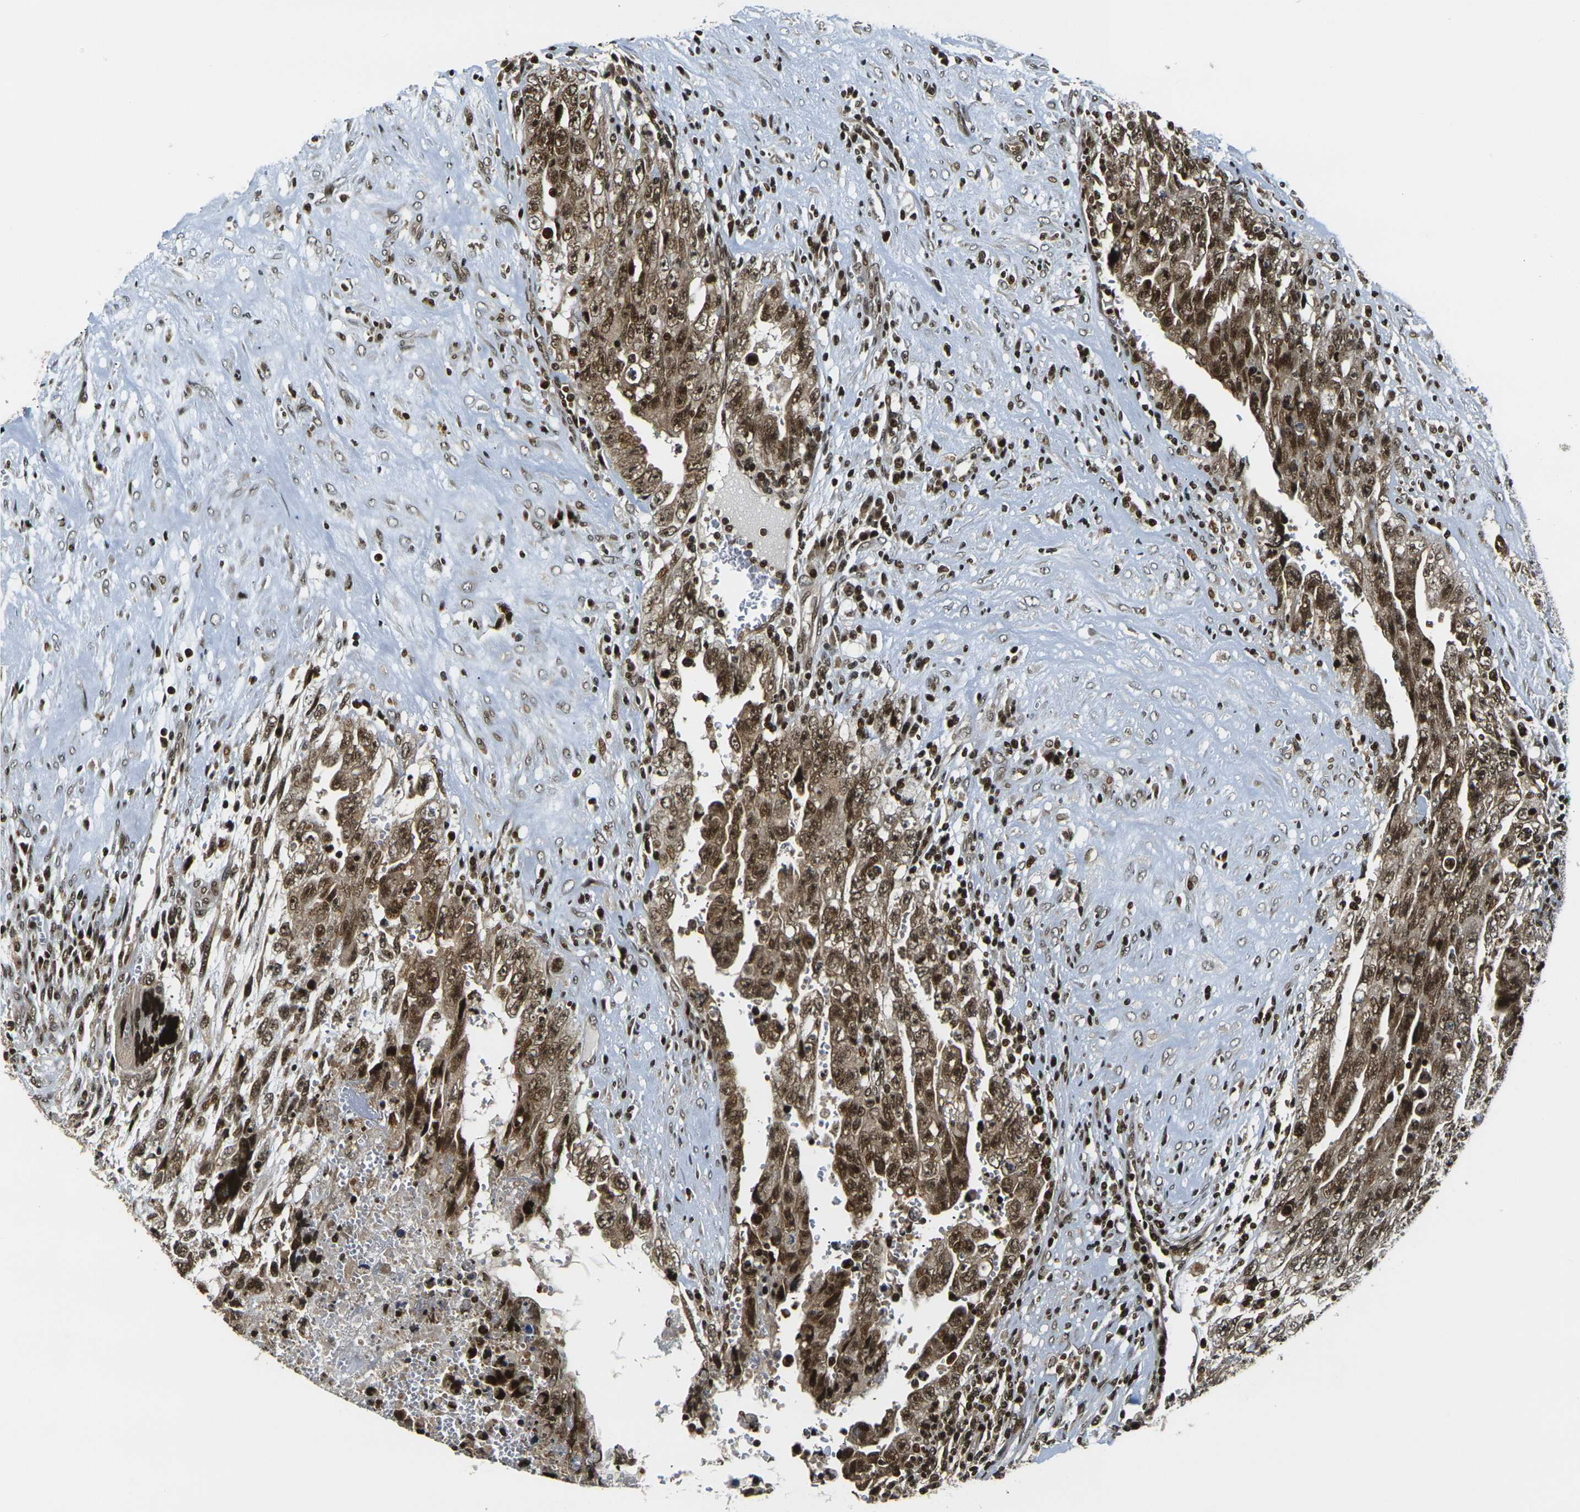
{"staining": {"intensity": "moderate", "quantity": ">75%", "location": "cytoplasmic/membranous,nuclear"}, "tissue": "testis cancer", "cell_type": "Tumor cells", "image_type": "cancer", "snomed": [{"axis": "morphology", "description": "Carcinoma, Embryonal, NOS"}, {"axis": "topography", "description": "Testis"}], "caption": "Tumor cells reveal moderate cytoplasmic/membranous and nuclear positivity in approximately >75% of cells in testis cancer (embryonal carcinoma).", "gene": "ACTL6A", "patient": {"sex": "male", "age": 28}}